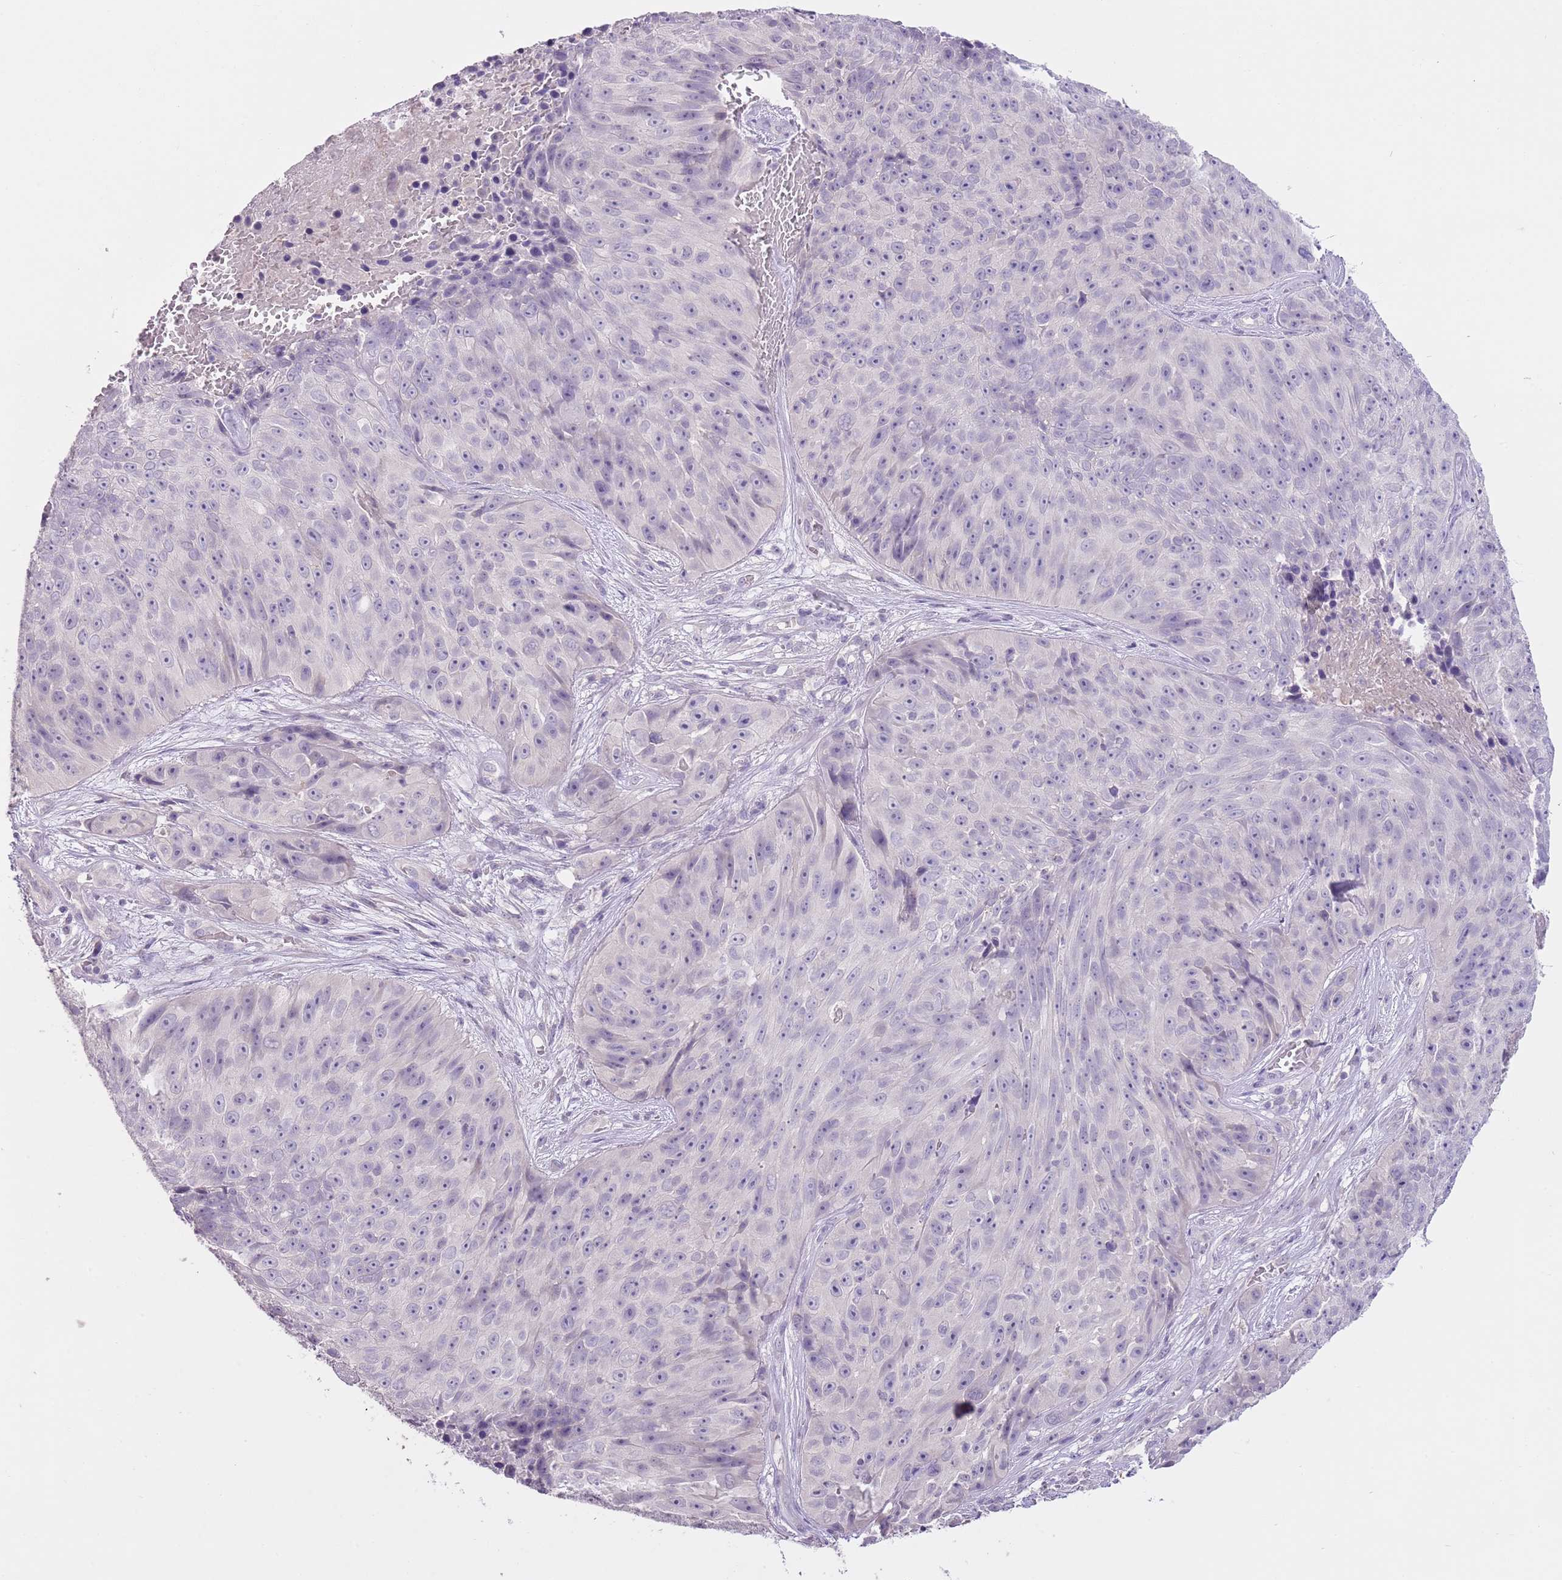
{"staining": {"intensity": "negative", "quantity": "none", "location": "none"}, "tissue": "skin cancer", "cell_type": "Tumor cells", "image_type": "cancer", "snomed": [{"axis": "morphology", "description": "Squamous cell carcinoma, NOS"}, {"axis": "topography", "description": "Skin"}], "caption": "An IHC image of skin cancer is shown. There is no staining in tumor cells of skin cancer.", "gene": "SLC35E3", "patient": {"sex": "female", "age": 87}}